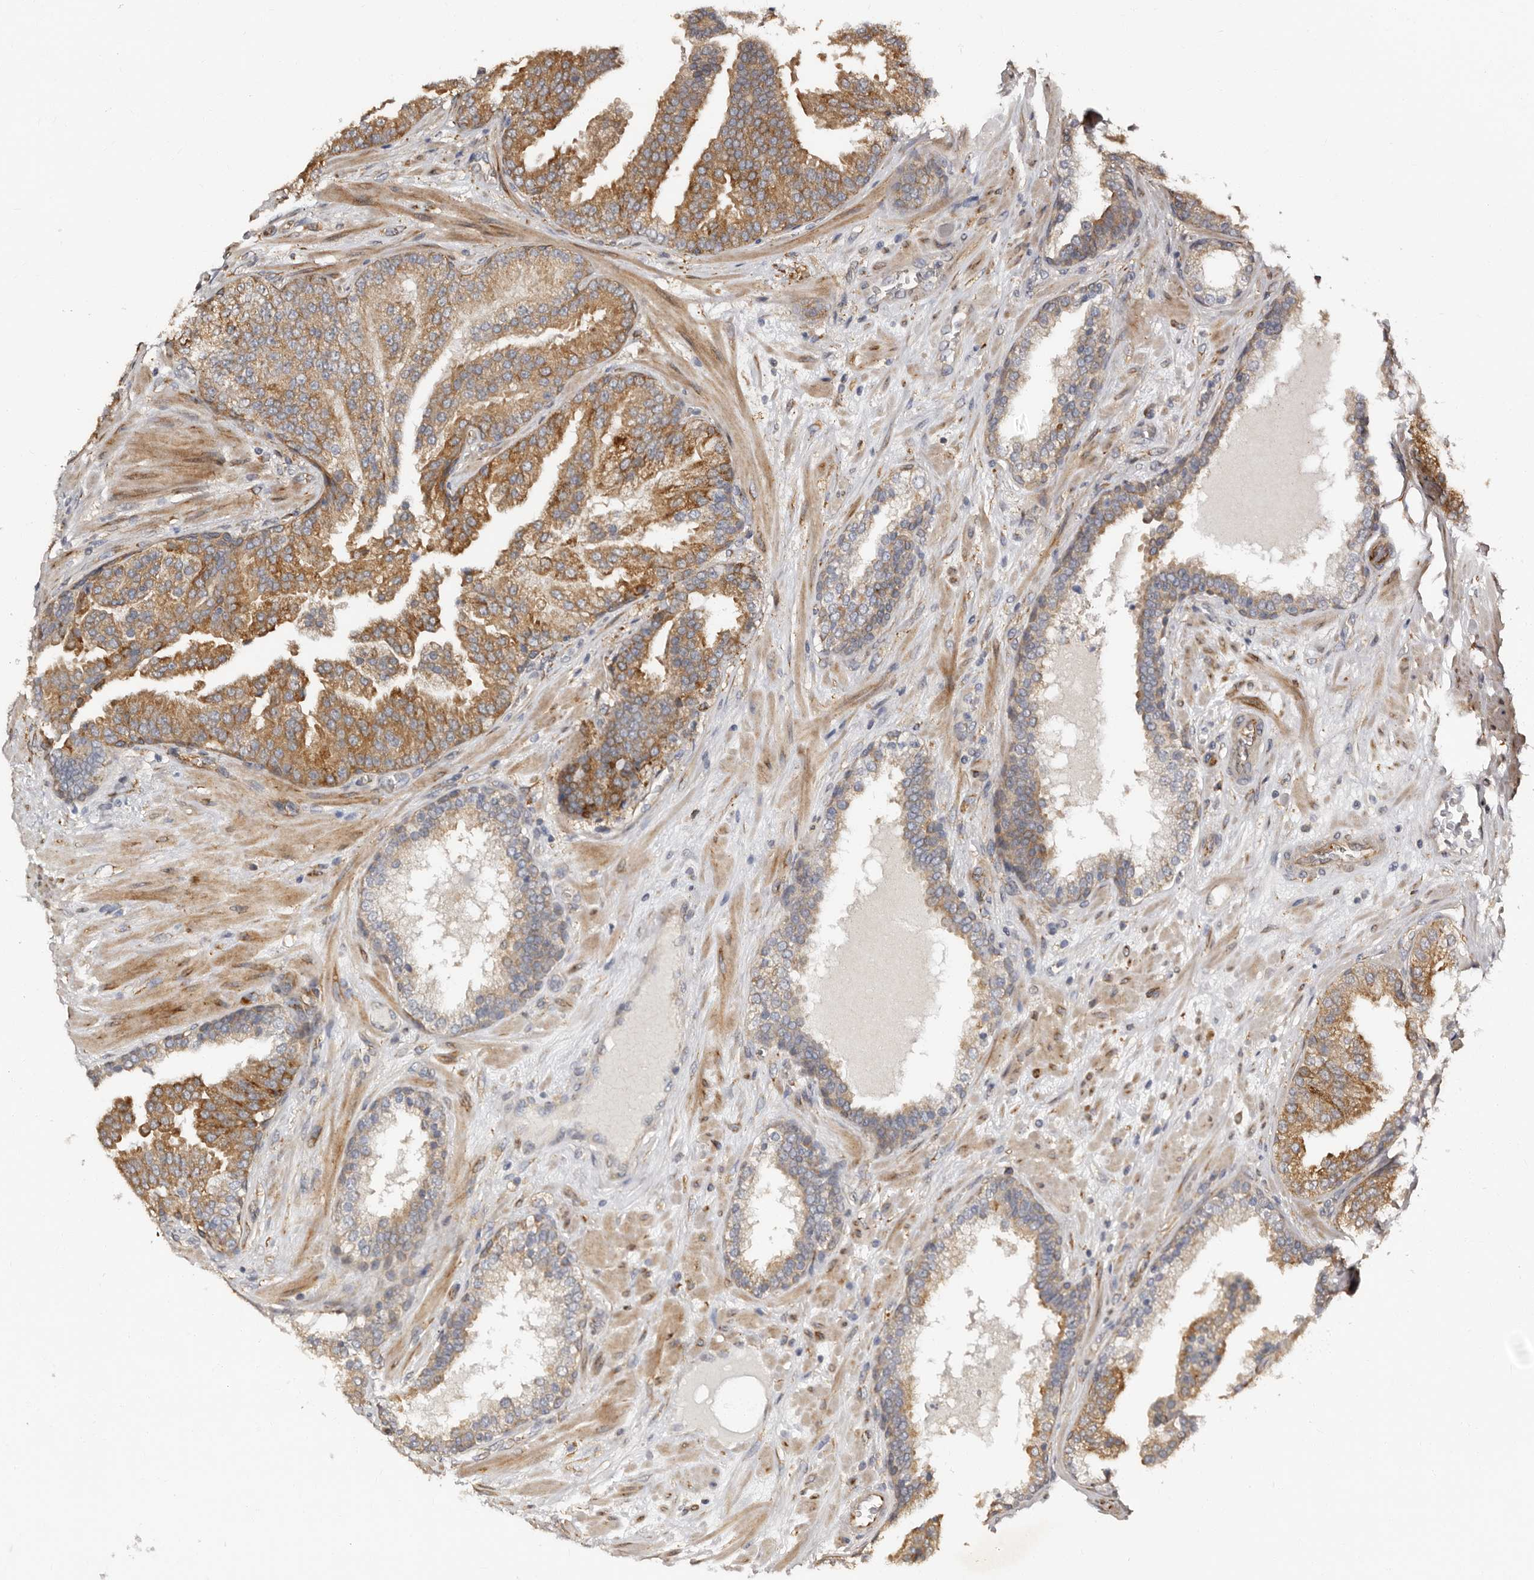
{"staining": {"intensity": "moderate", "quantity": ">75%", "location": "cytoplasmic/membranous"}, "tissue": "prostate cancer", "cell_type": "Tumor cells", "image_type": "cancer", "snomed": [{"axis": "morphology", "description": "Adenocarcinoma, Low grade"}, {"axis": "topography", "description": "Prostate"}], "caption": "Tumor cells show moderate cytoplasmic/membranous staining in approximately >75% of cells in prostate cancer (low-grade adenocarcinoma).", "gene": "TBC1D22B", "patient": {"sex": "male", "age": 67}}